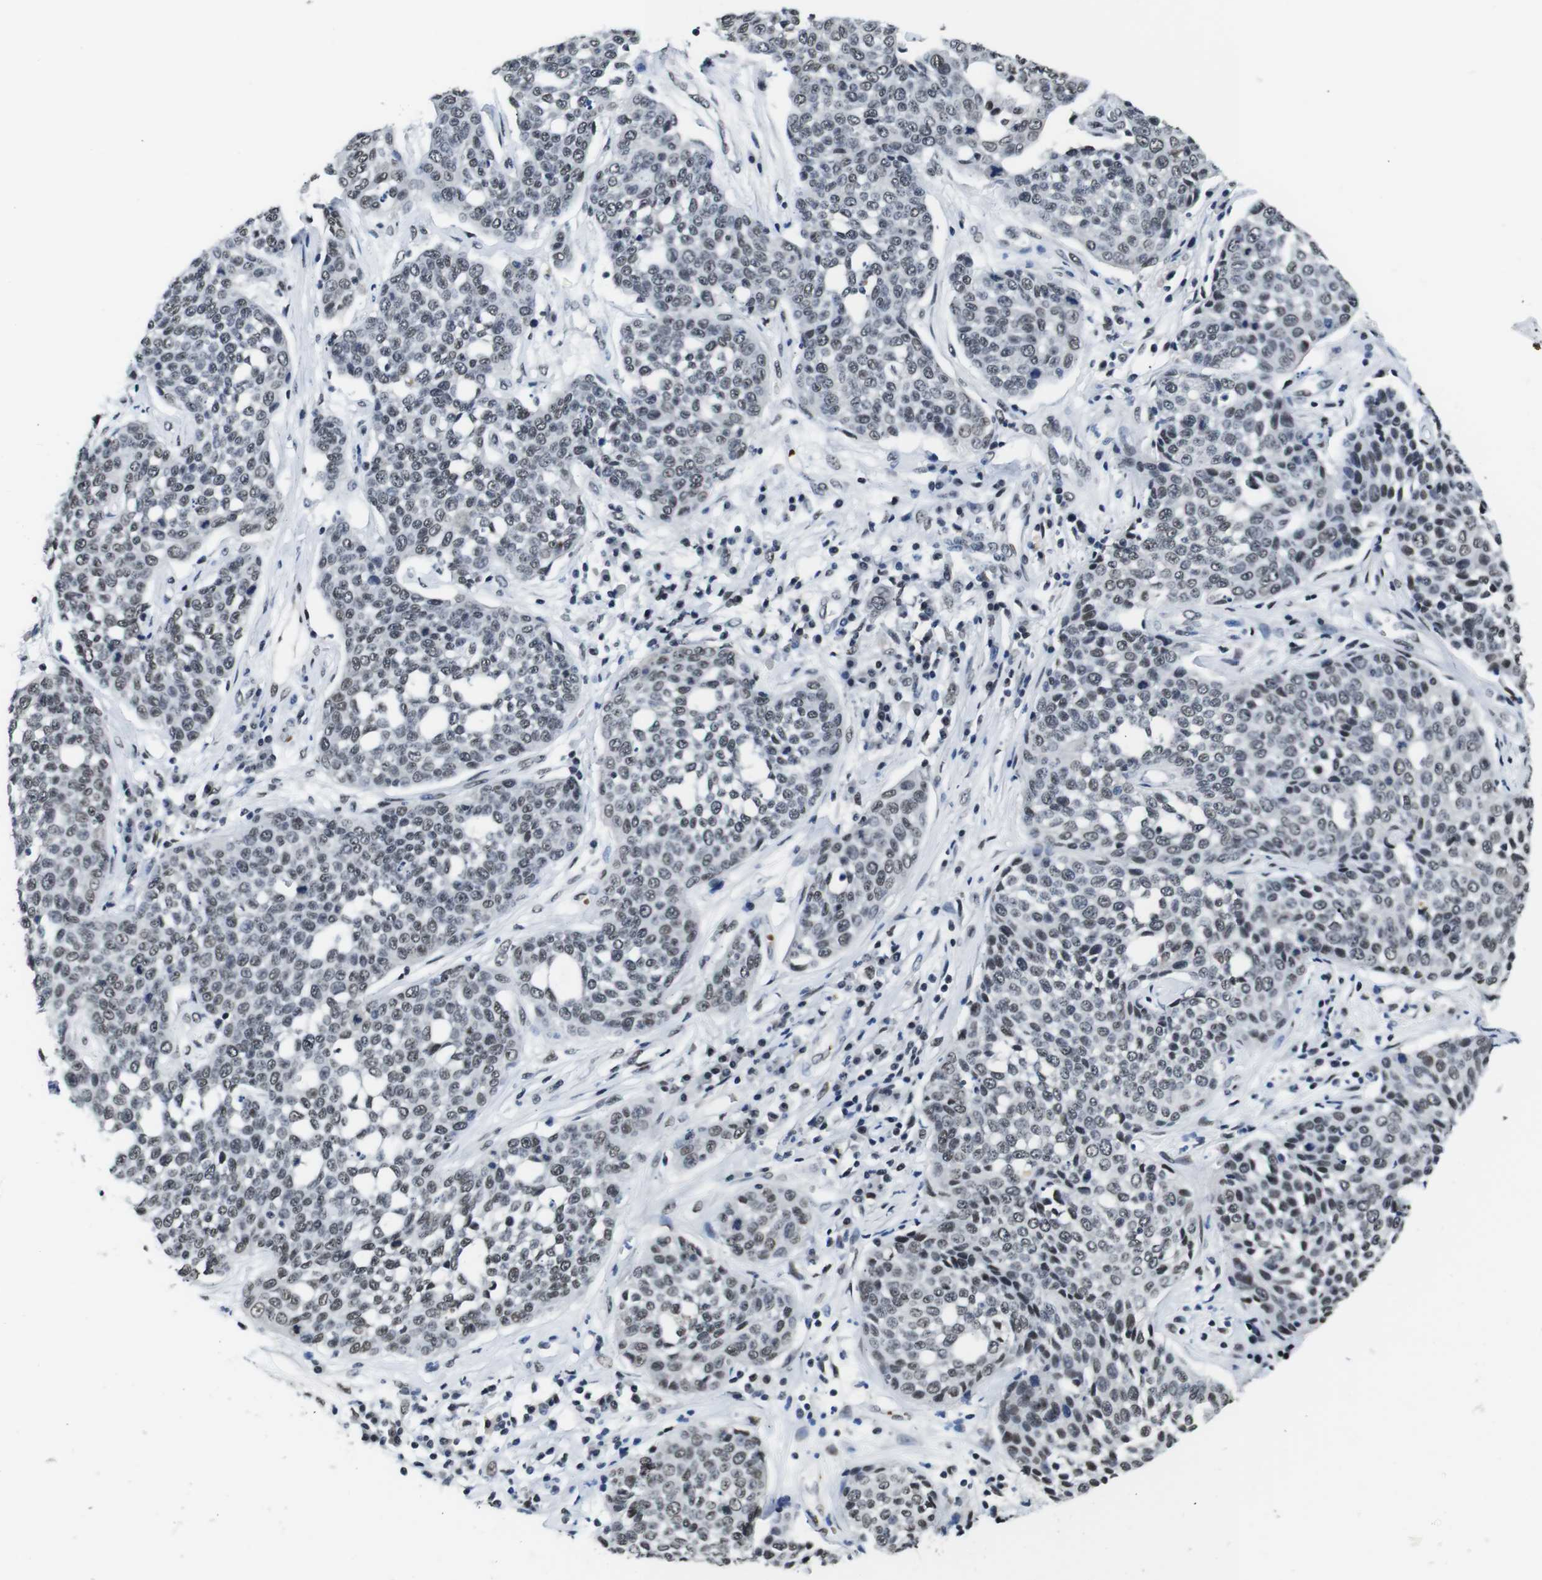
{"staining": {"intensity": "weak", "quantity": "25%-75%", "location": "nuclear"}, "tissue": "cervical cancer", "cell_type": "Tumor cells", "image_type": "cancer", "snomed": [{"axis": "morphology", "description": "Squamous cell carcinoma, NOS"}, {"axis": "topography", "description": "Cervix"}], "caption": "Protein expression analysis of human squamous cell carcinoma (cervical) reveals weak nuclear positivity in about 25%-75% of tumor cells. (DAB IHC with brightfield microscopy, high magnification).", "gene": "ILDR2", "patient": {"sex": "female", "age": 34}}